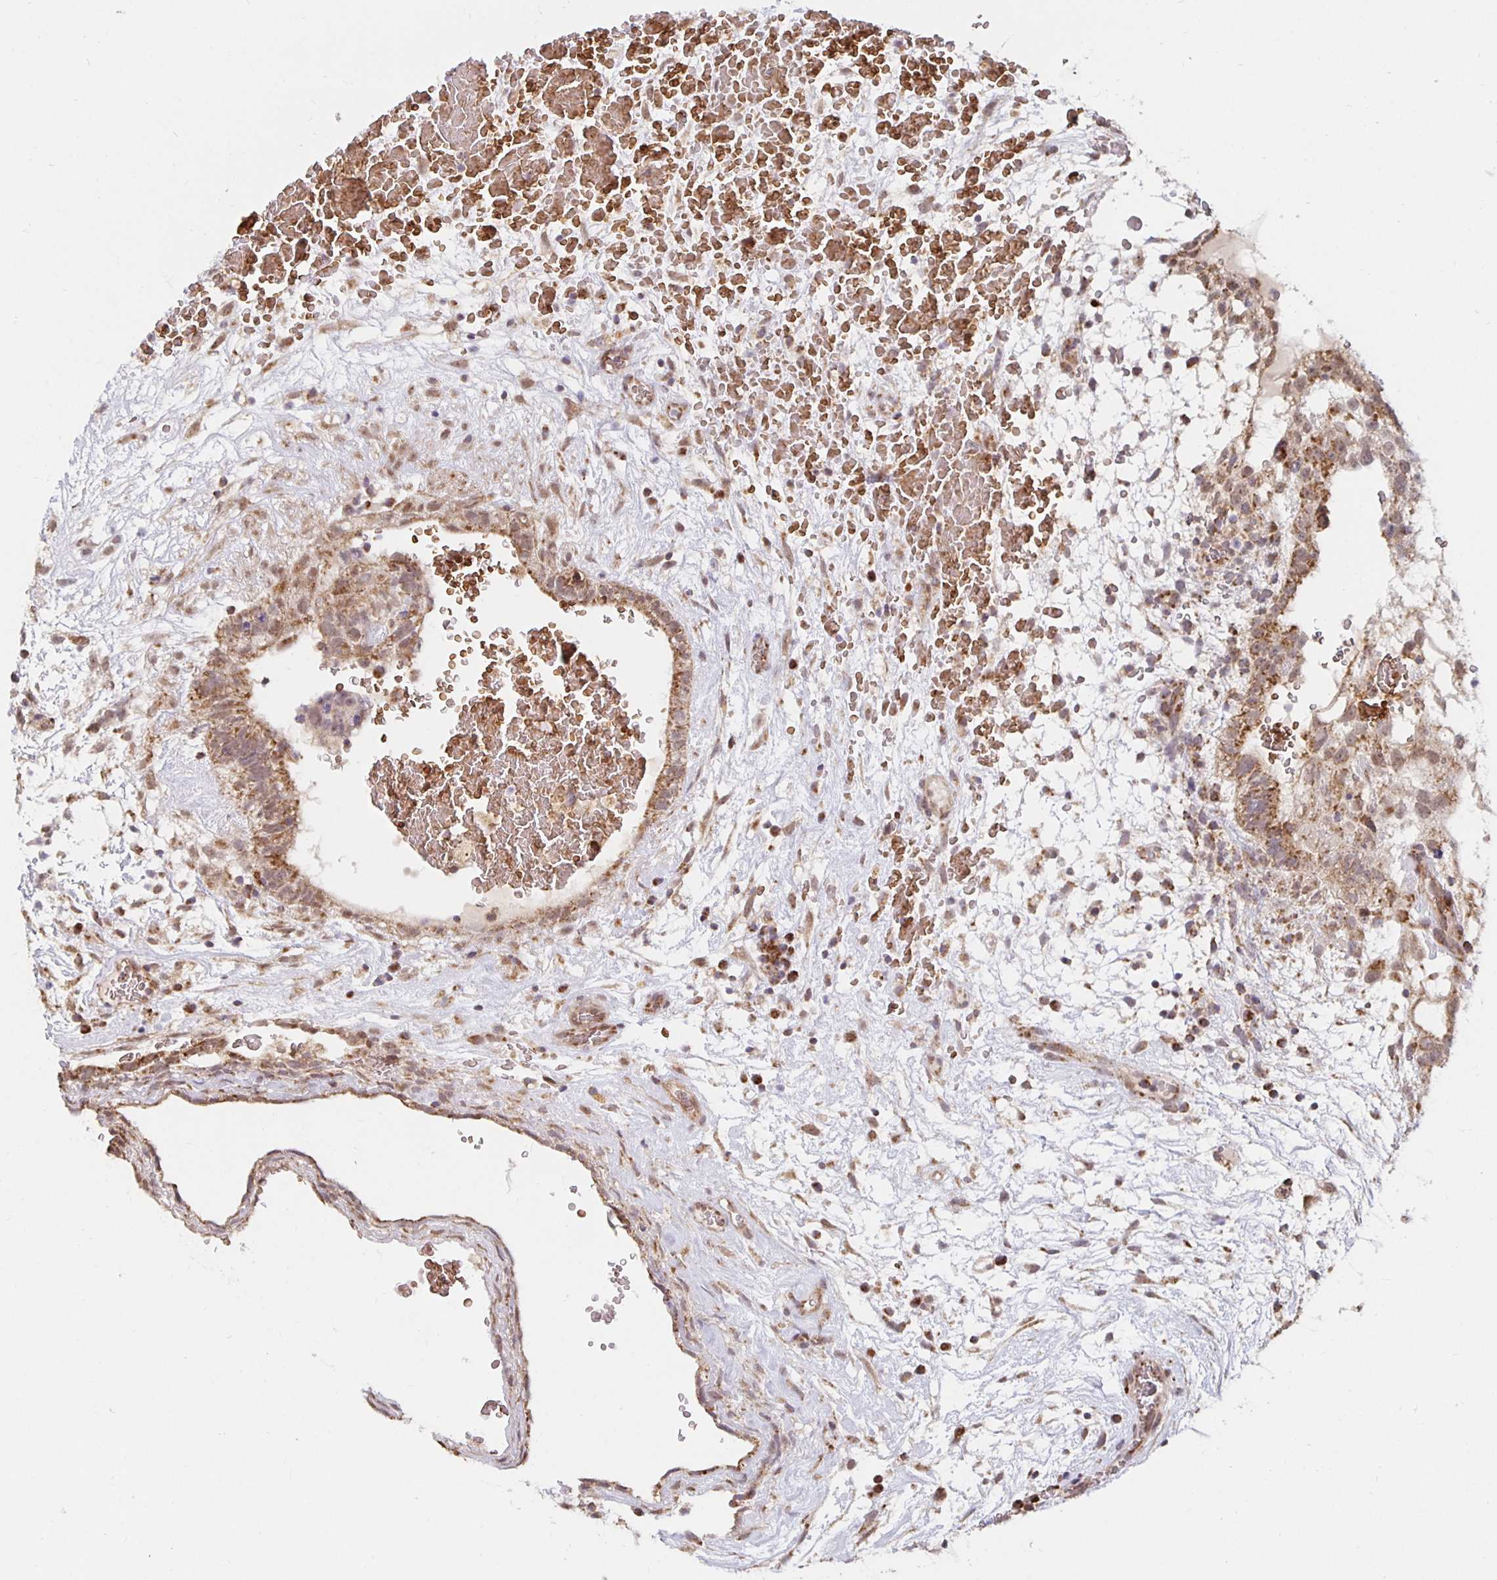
{"staining": {"intensity": "moderate", "quantity": ">75%", "location": "cytoplasmic/membranous"}, "tissue": "testis cancer", "cell_type": "Tumor cells", "image_type": "cancer", "snomed": [{"axis": "morphology", "description": "Normal tissue, NOS"}, {"axis": "morphology", "description": "Carcinoma, Embryonal, NOS"}, {"axis": "topography", "description": "Testis"}], "caption": "Human testis cancer (embryonal carcinoma) stained with a protein marker reveals moderate staining in tumor cells.", "gene": "MRPL28", "patient": {"sex": "male", "age": 32}}